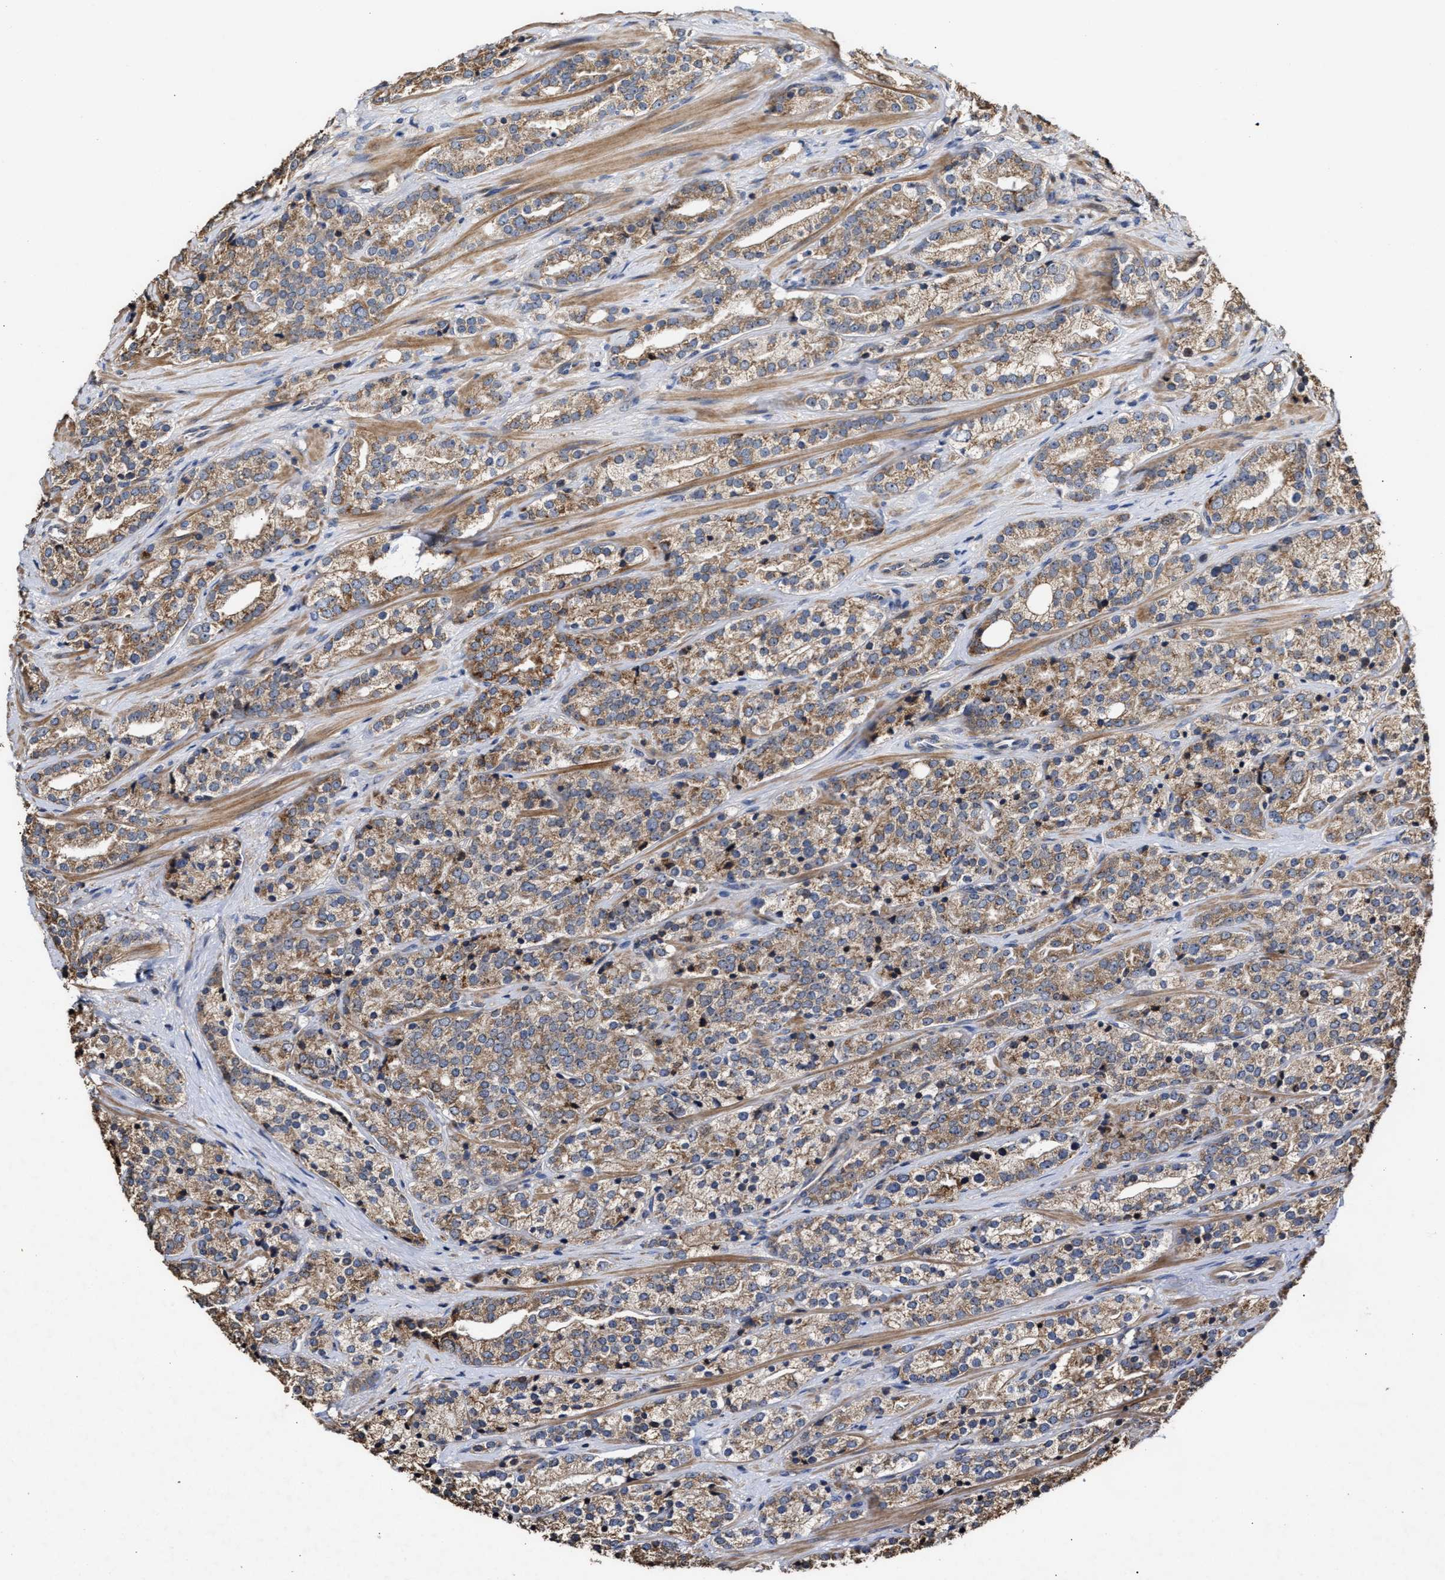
{"staining": {"intensity": "moderate", "quantity": ">75%", "location": "cytoplasmic/membranous"}, "tissue": "prostate cancer", "cell_type": "Tumor cells", "image_type": "cancer", "snomed": [{"axis": "morphology", "description": "Adenocarcinoma, High grade"}, {"axis": "topography", "description": "Prostate"}], "caption": "Immunohistochemistry (IHC) image of neoplastic tissue: human prostate cancer stained using immunohistochemistry (IHC) demonstrates medium levels of moderate protein expression localized specifically in the cytoplasmic/membranous of tumor cells, appearing as a cytoplasmic/membranous brown color.", "gene": "GOSR1", "patient": {"sex": "male", "age": 71}}